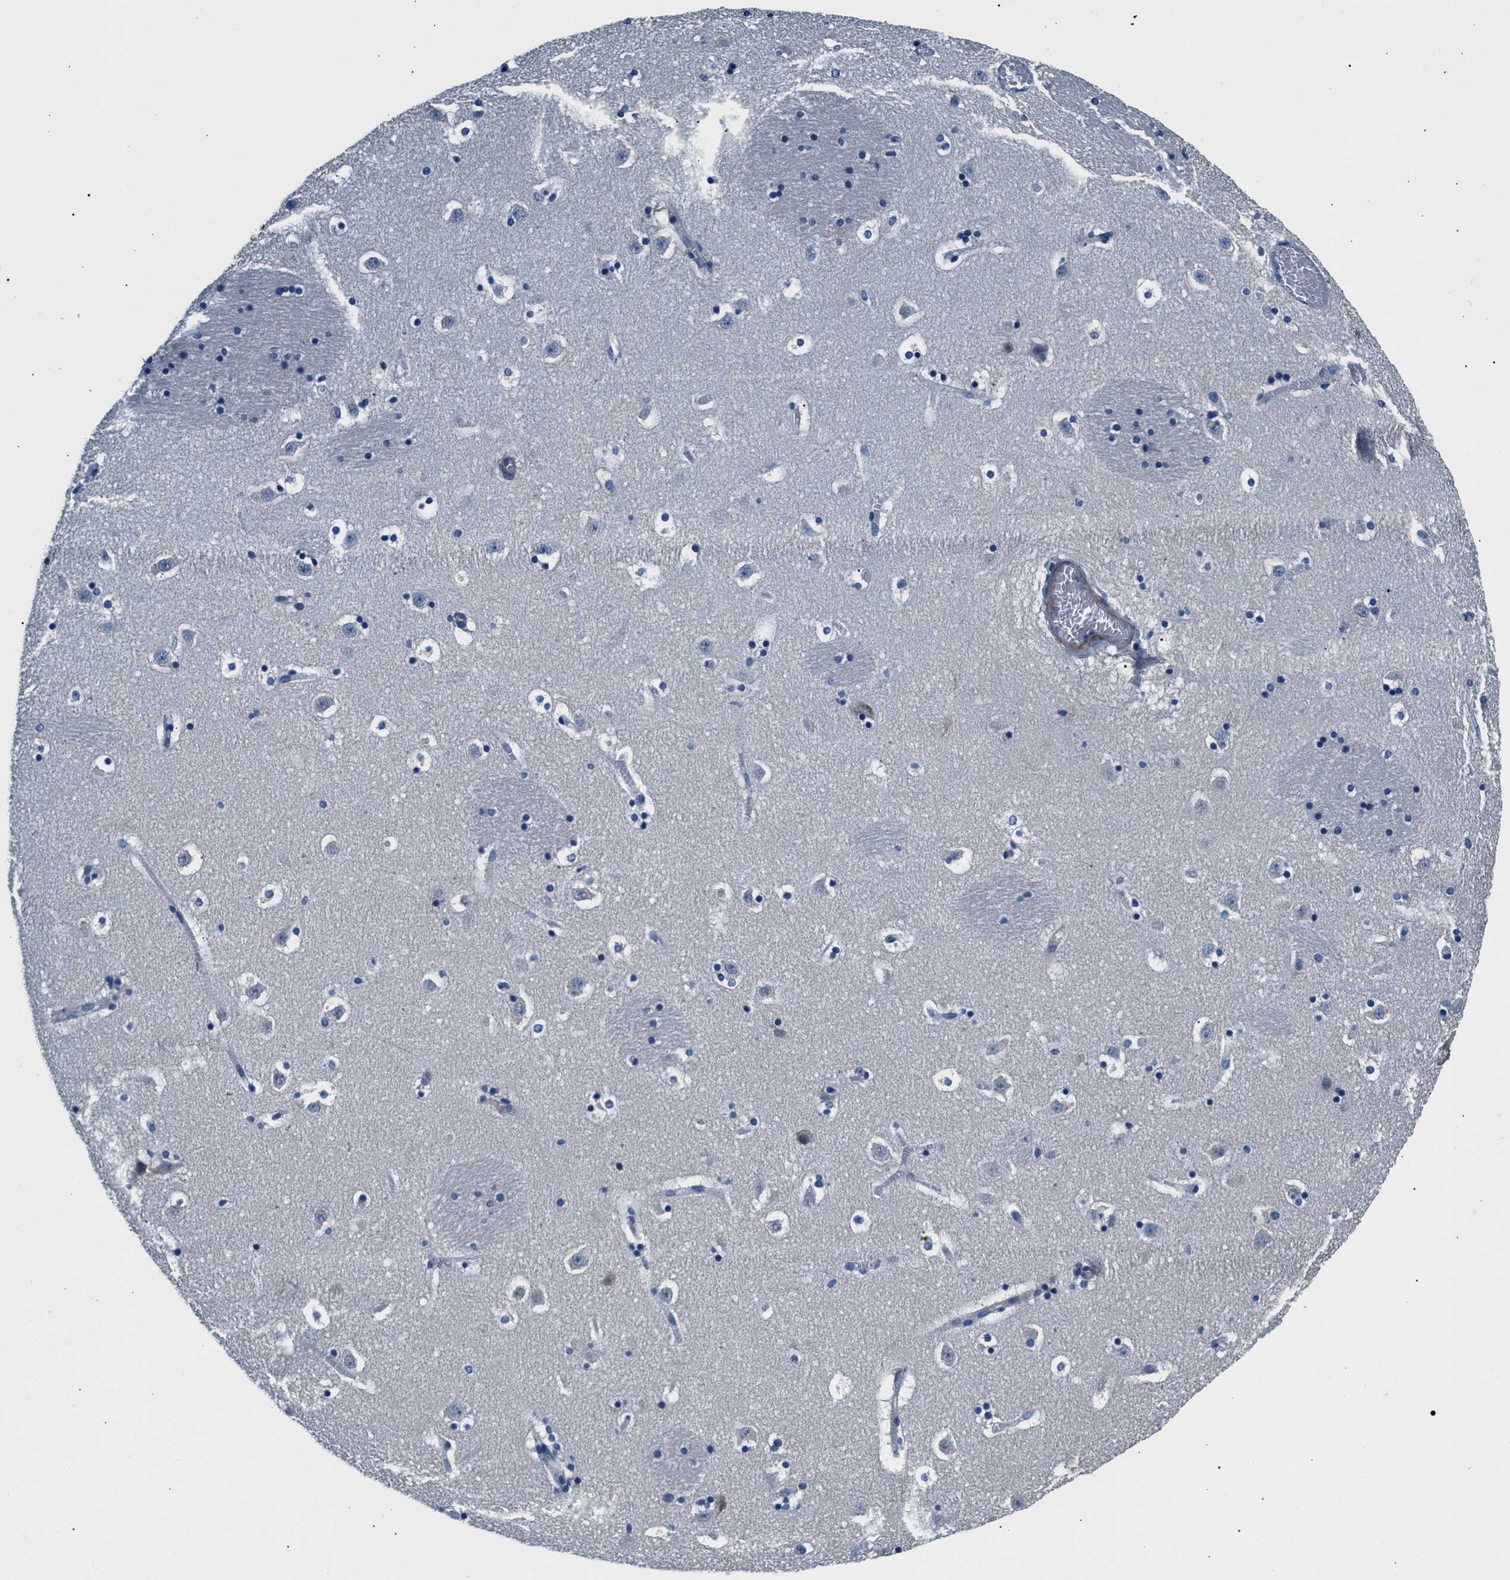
{"staining": {"intensity": "negative", "quantity": "none", "location": "none"}, "tissue": "caudate", "cell_type": "Glial cells", "image_type": "normal", "snomed": [{"axis": "morphology", "description": "Normal tissue, NOS"}, {"axis": "topography", "description": "Lateral ventricle wall"}], "caption": "Immunohistochemistry (IHC) micrograph of benign caudate stained for a protein (brown), which demonstrates no staining in glial cells.", "gene": "CDRT4", "patient": {"sex": "male", "age": 45}}